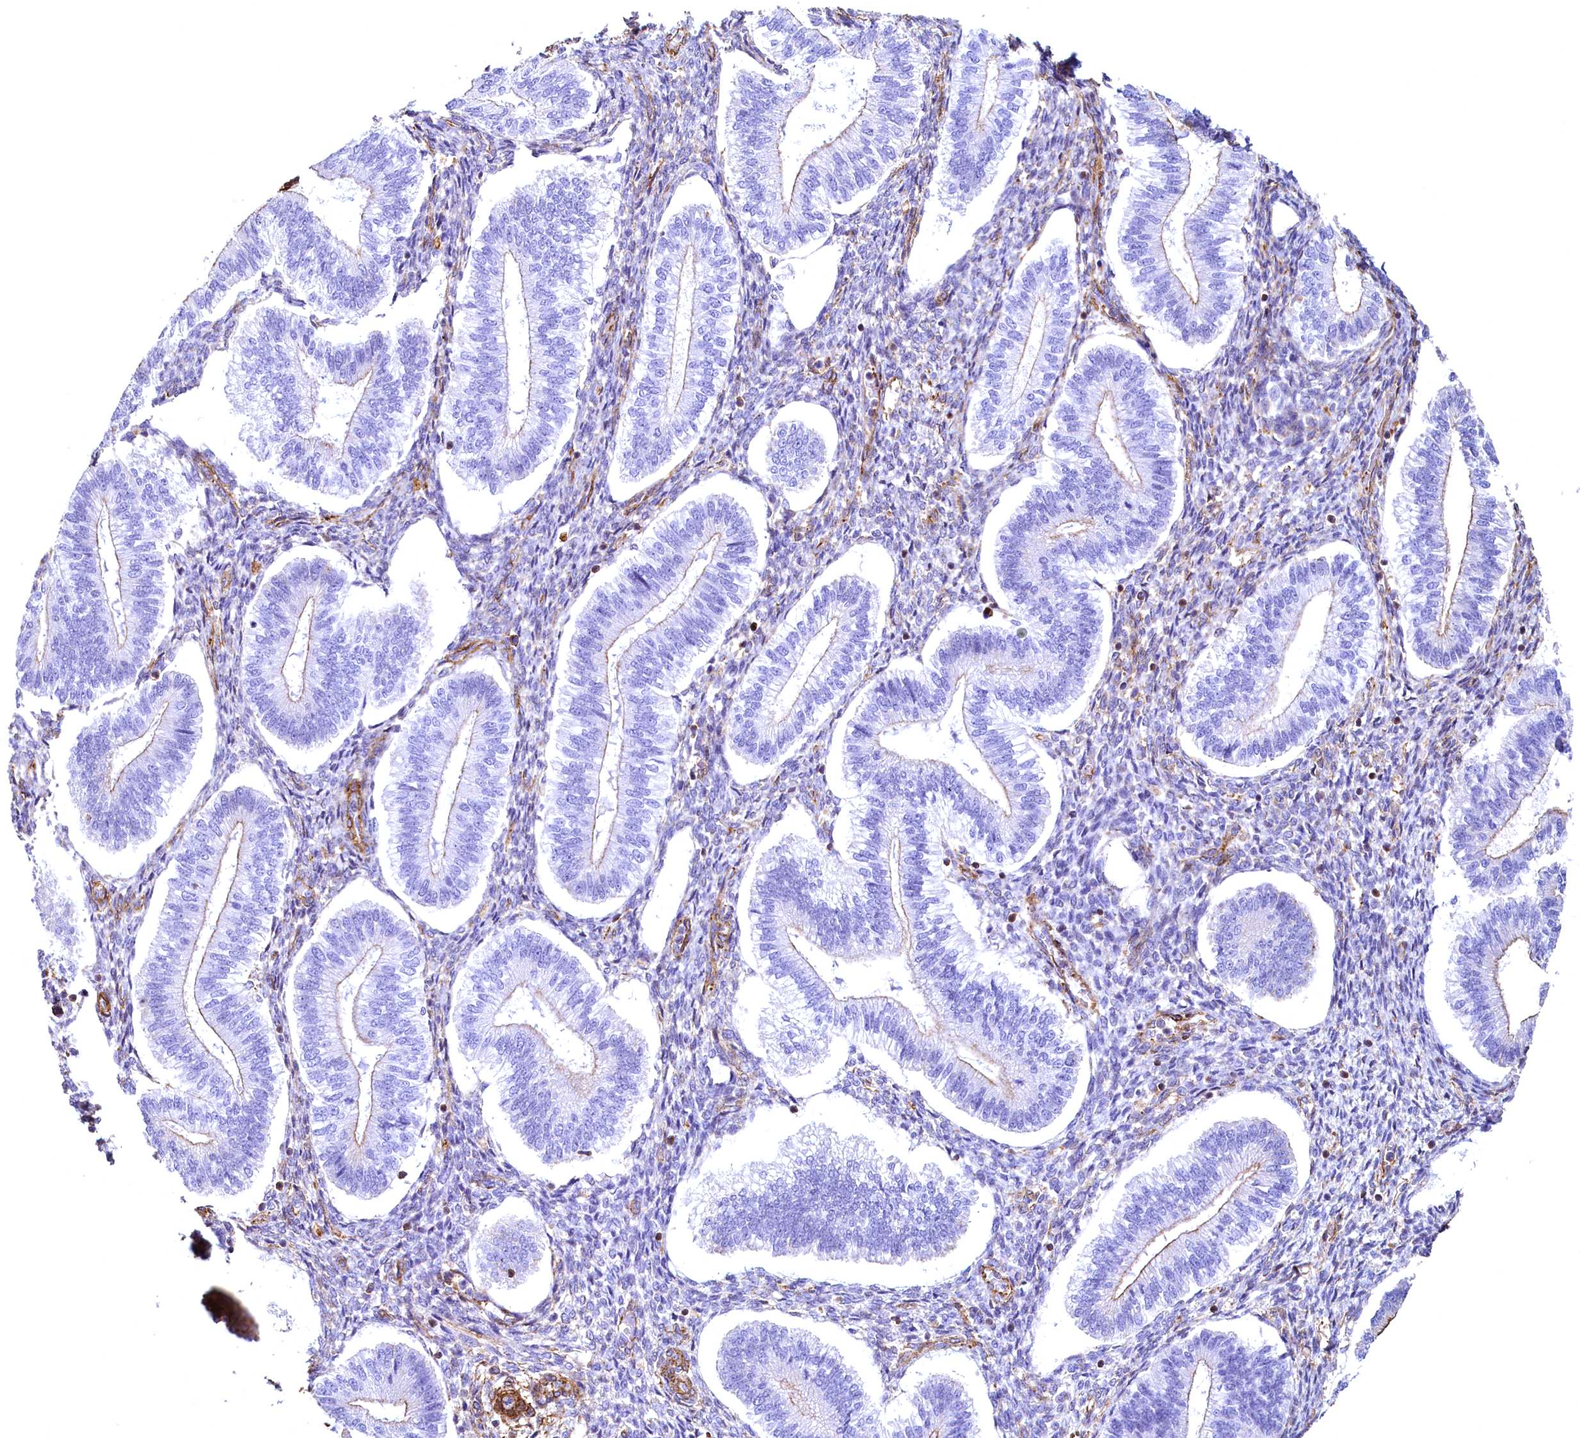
{"staining": {"intensity": "moderate", "quantity": "<25%", "location": "cytoplasmic/membranous"}, "tissue": "endometrium", "cell_type": "Cells in endometrial stroma", "image_type": "normal", "snomed": [{"axis": "morphology", "description": "Normal tissue, NOS"}, {"axis": "topography", "description": "Endometrium"}], "caption": "Immunohistochemical staining of unremarkable human endometrium exhibits low levels of moderate cytoplasmic/membranous expression in approximately <25% of cells in endometrial stroma.", "gene": "THBS1", "patient": {"sex": "female", "age": 25}}